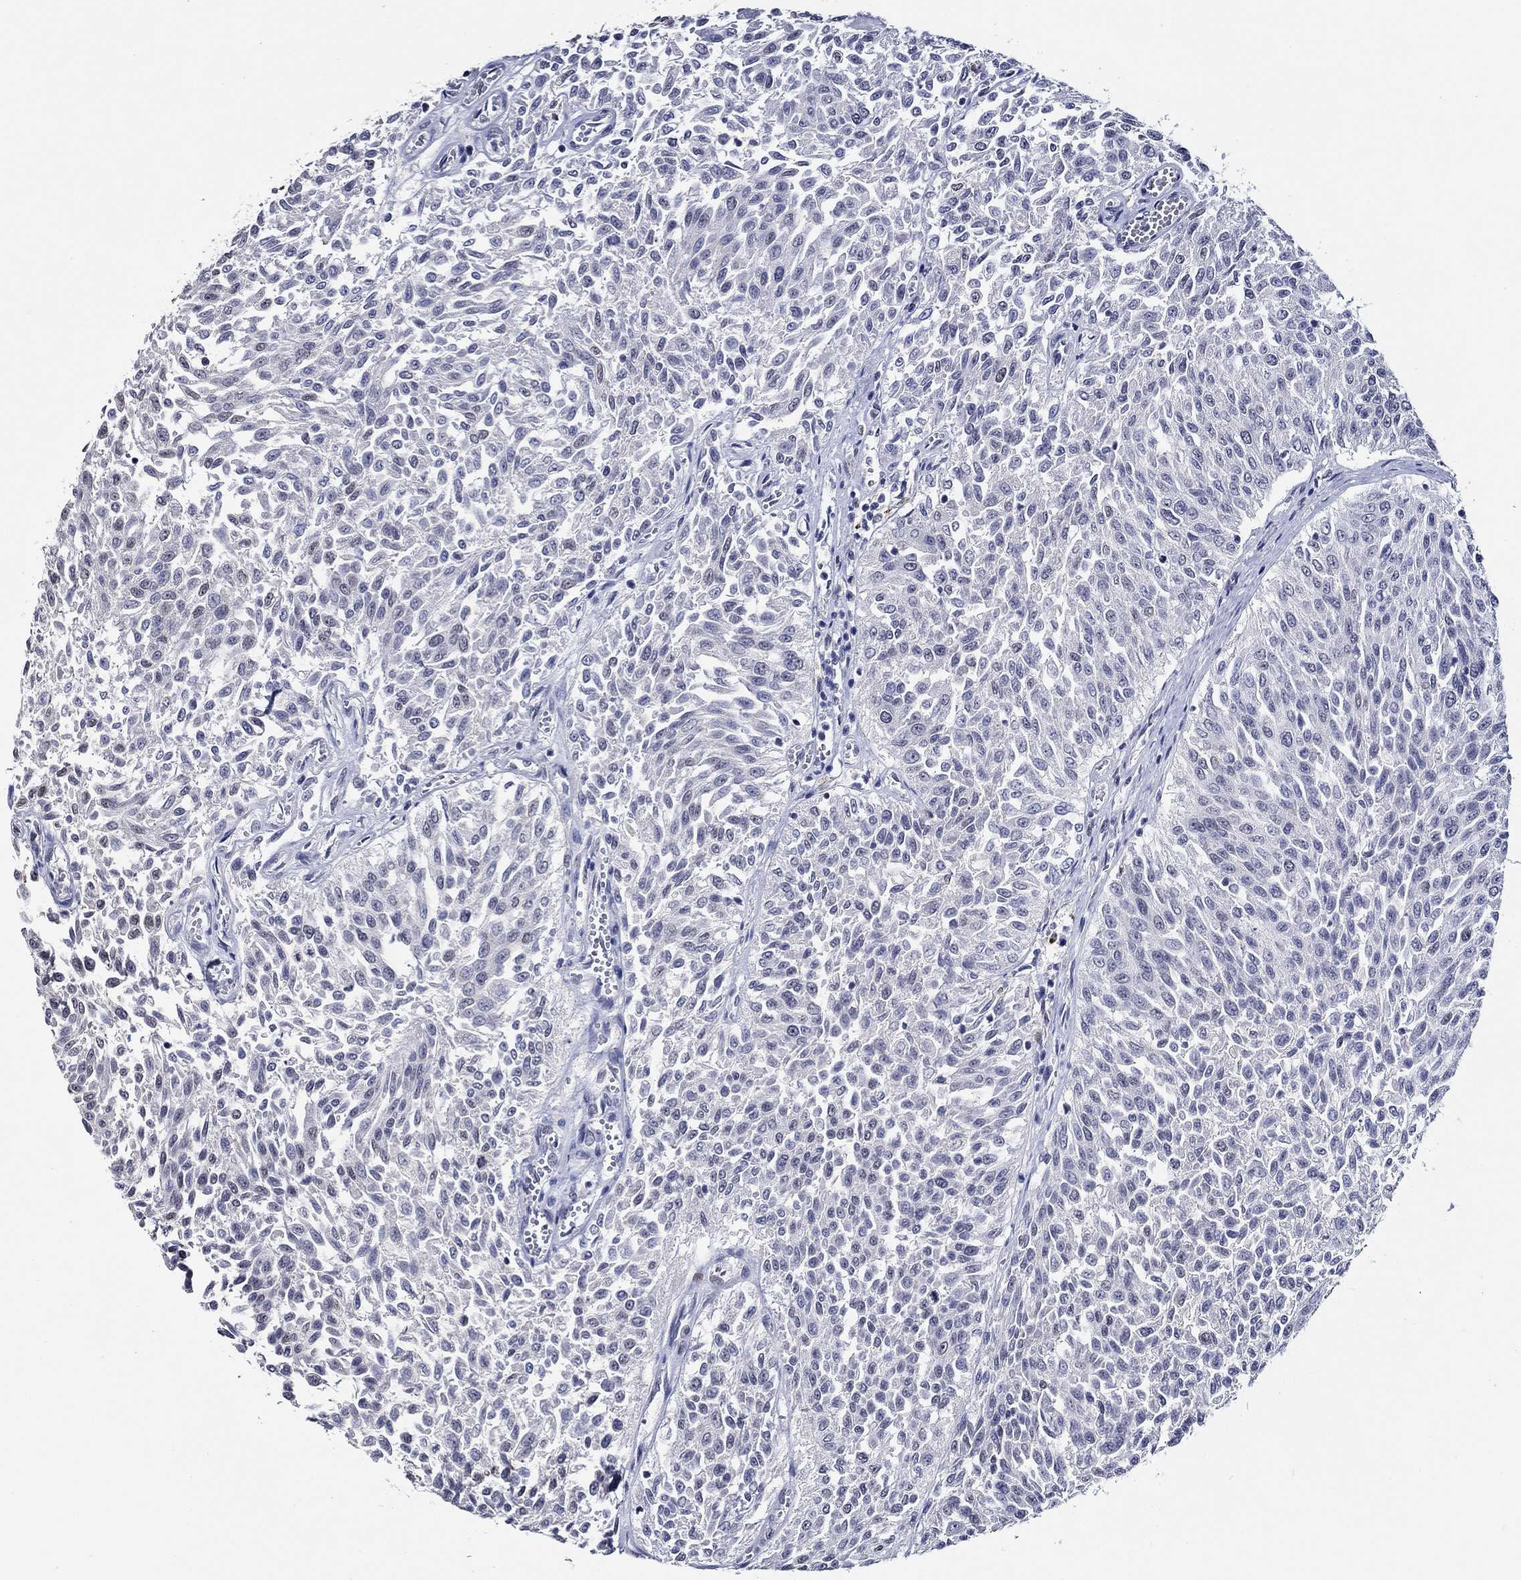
{"staining": {"intensity": "negative", "quantity": "none", "location": "none"}, "tissue": "urothelial cancer", "cell_type": "Tumor cells", "image_type": "cancer", "snomed": [{"axis": "morphology", "description": "Urothelial carcinoma, Low grade"}, {"axis": "topography", "description": "Urinary bladder"}], "caption": "Immunohistochemistry (IHC) of human low-grade urothelial carcinoma reveals no staining in tumor cells.", "gene": "GATA2", "patient": {"sex": "male", "age": 78}}